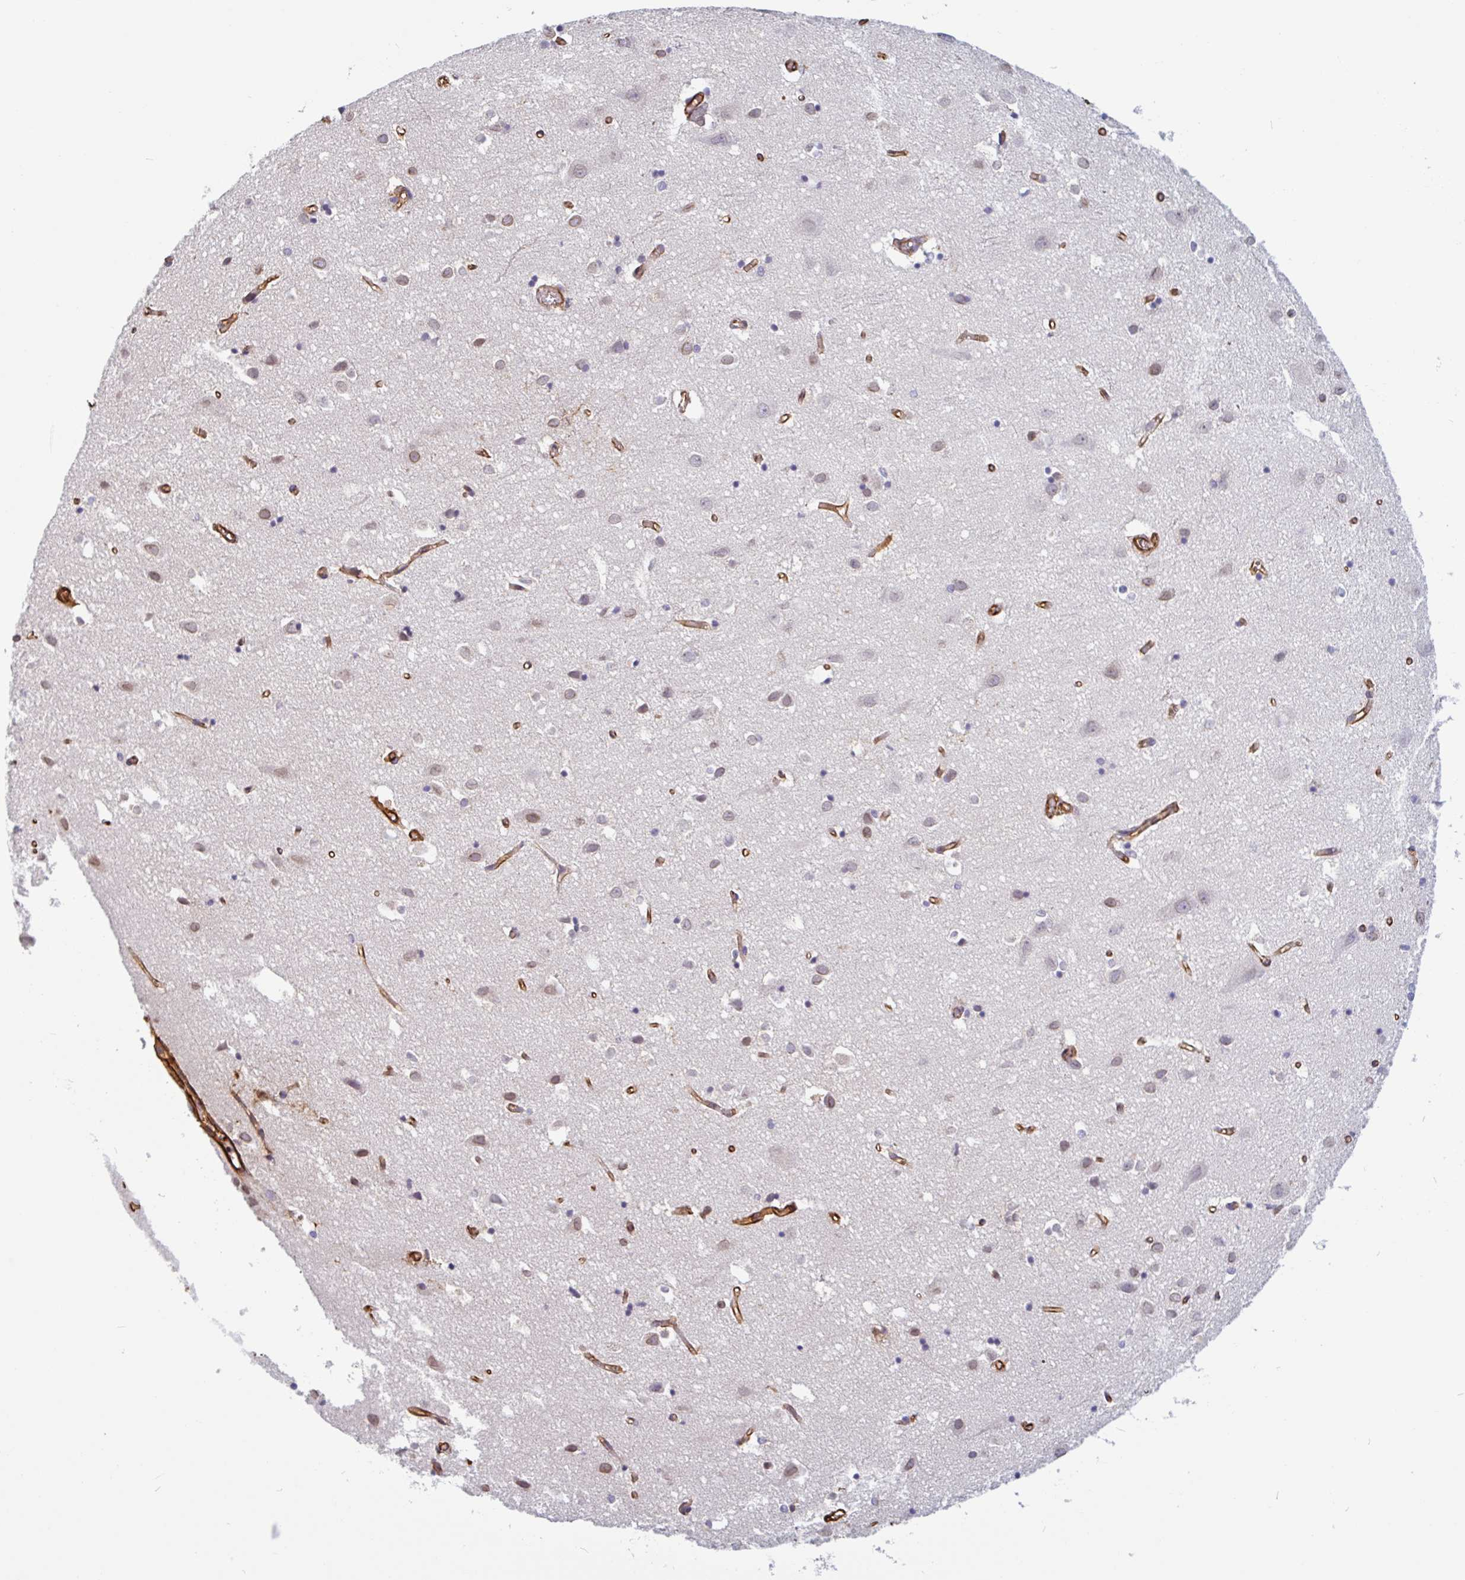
{"staining": {"intensity": "moderate", "quantity": ">75%", "location": "cytoplasmic/membranous"}, "tissue": "cerebral cortex", "cell_type": "Endothelial cells", "image_type": "normal", "snomed": [{"axis": "morphology", "description": "Normal tissue, NOS"}, {"axis": "topography", "description": "Cerebral cortex"}], "caption": "Cerebral cortex stained with DAB (3,3'-diaminobenzidine) immunohistochemistry exhibits medium levels of moderate cytoplasmic/membranous positivity in approximately >75% of endothelial cells.", "gene": "PPFIA1", "patient": {"sex": "male", "age": 70}}